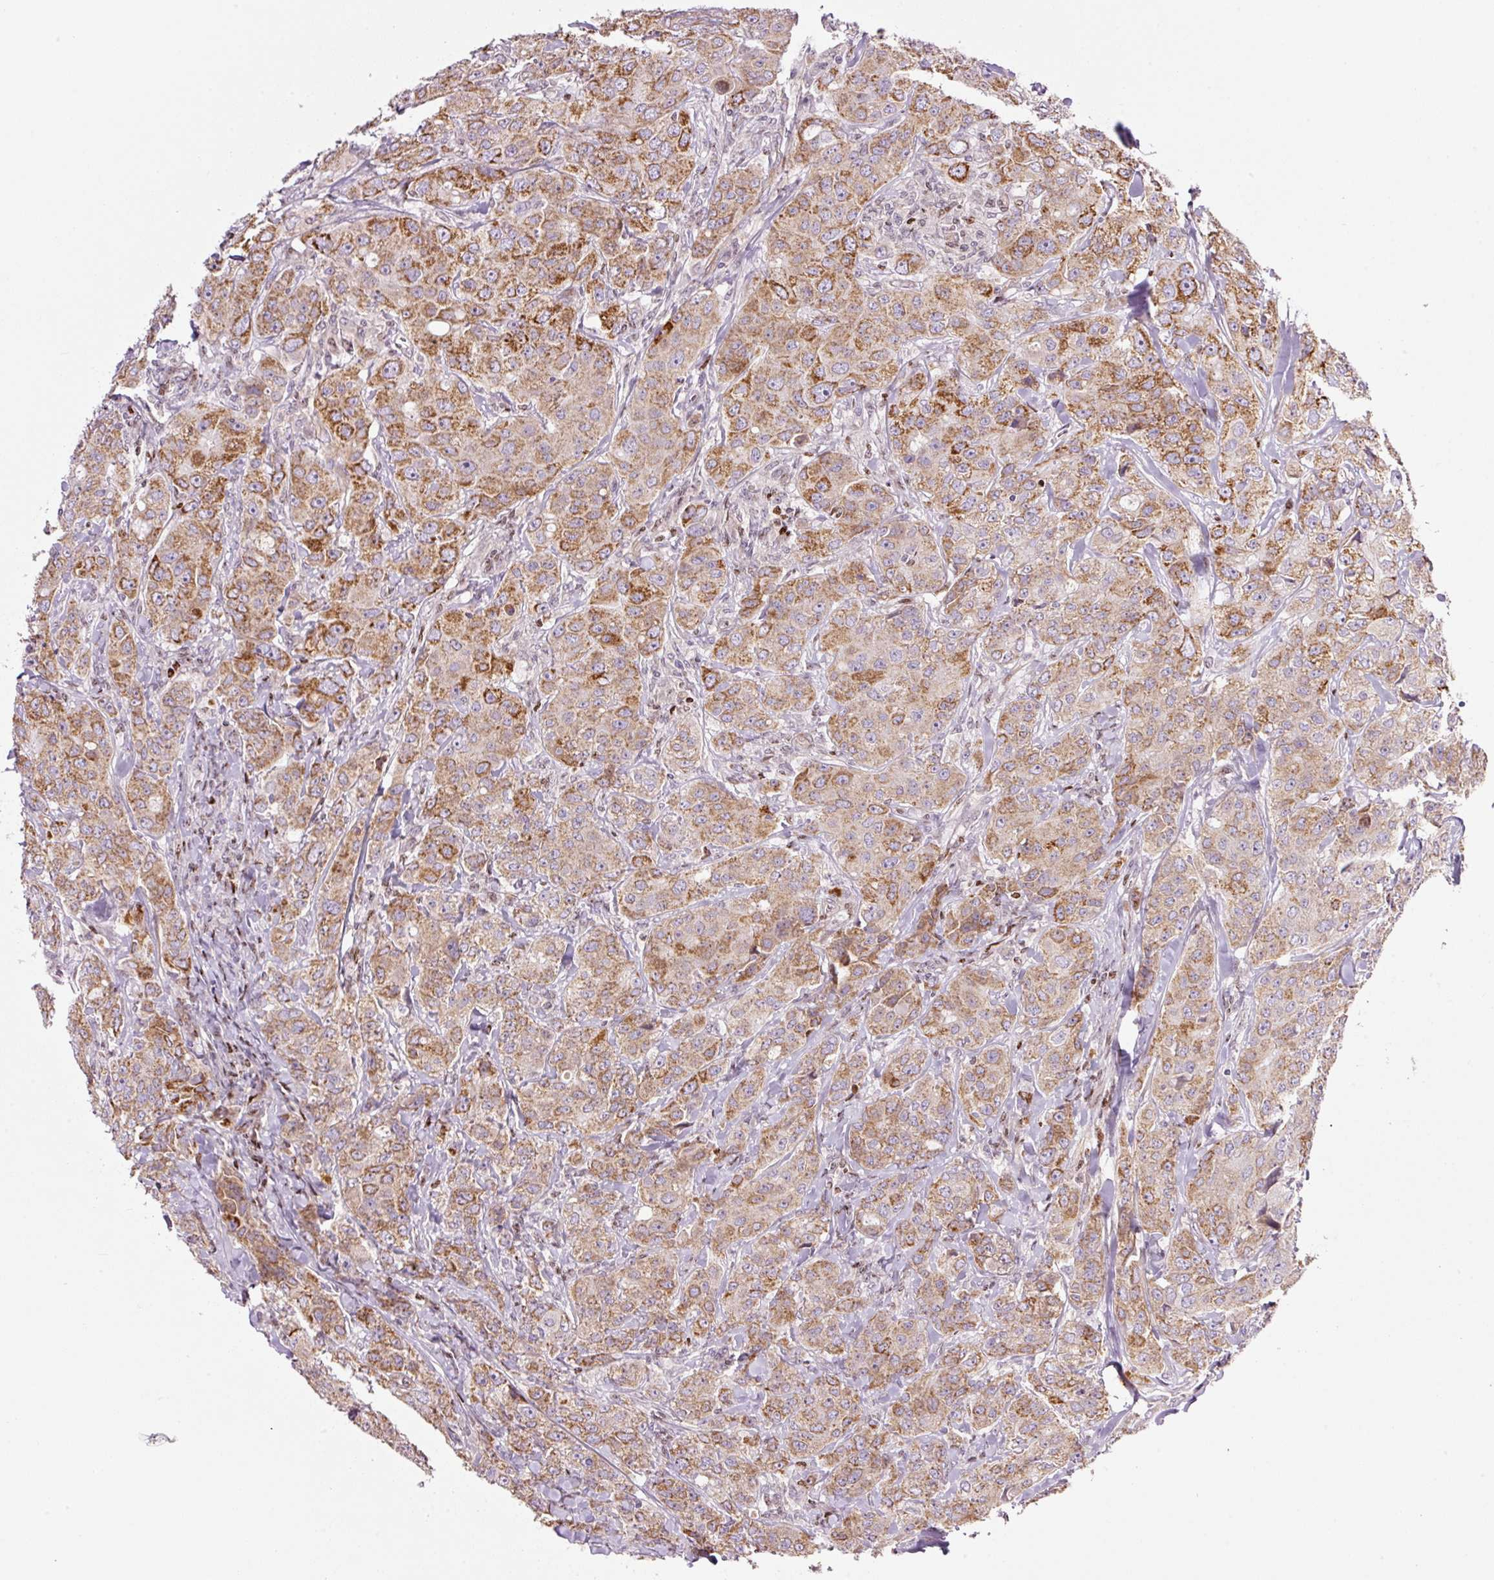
{"staining": {"intensity": "moderate", "quantity": ">75%", "location": "cytoplasmic/membranous"}, "tissue": "breast cancer", "cell_type": "Tumor cells", "image_type": "cancer", "snomed": [{"axis": "morphology", "description": "Duct carcinoma"}, {"axis": "topography", "description": "Breast"}], "caption": "IHC of human breast cancer reveals medium levels of moderate cytoplasmic/membranous positivity in about >75% of tumor cells. The staining is performed using DAB brown chromogen to label protein expression. The nuclei are counter-stained blue using hematoxylin.", "gene": "TMEM8B", "patient": {"sex": "female", "age": 43}}